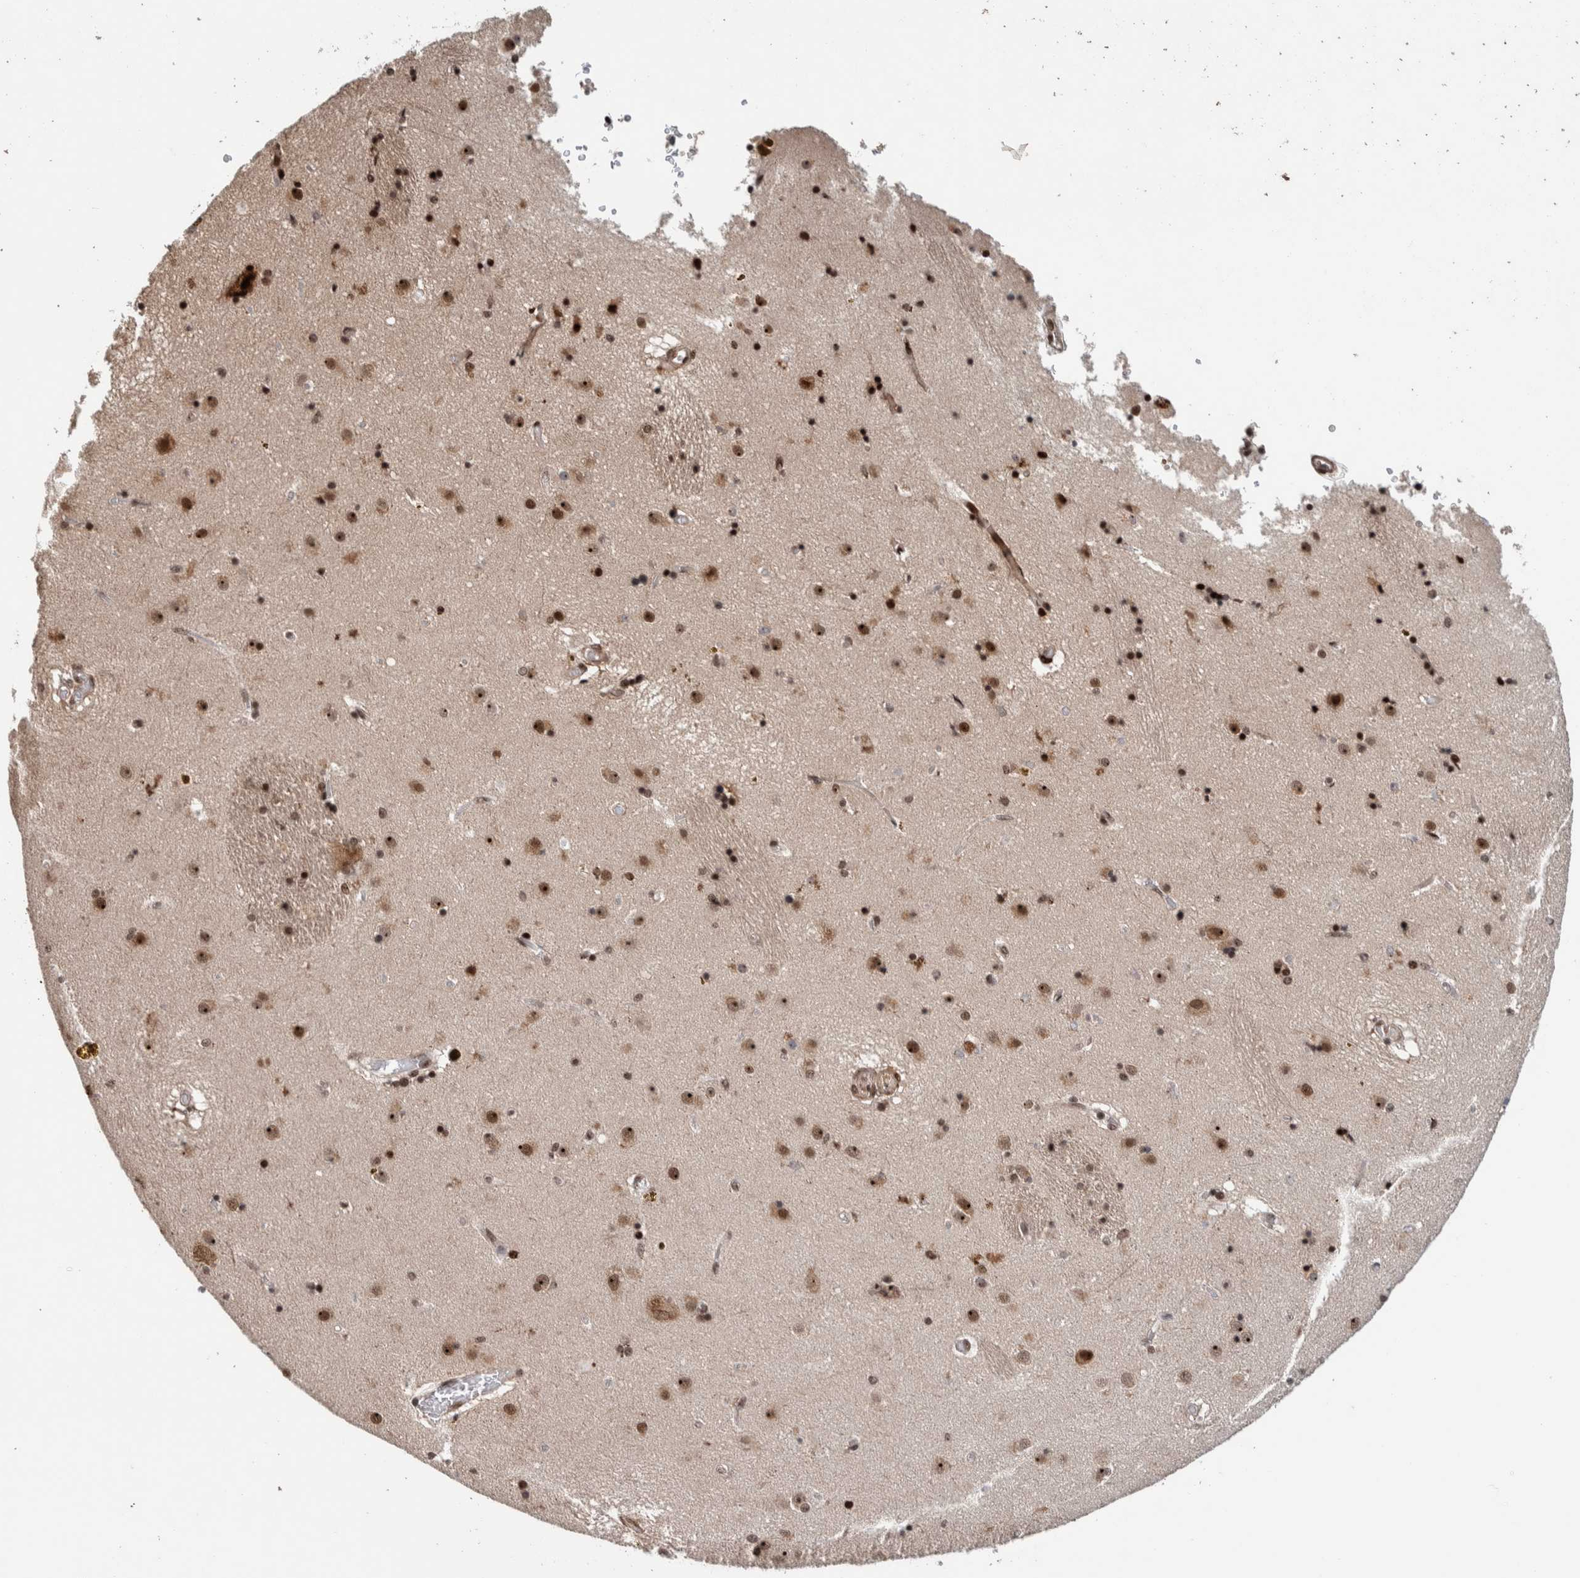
{"staining": {"intensity": "moderate", "quantity": ">75%", "location": "nuclear"}, "tissue": "caudate", "cell_type": "Glial cells", "image_type": "normal", "snomed": [{"axis": "morphology", "description": "Normal tissue, NOS"}, {"axis": "topography", "description": "Lateral ventricle wall"}], "caption": "Human caudate stained for a protein (brown) displays moderate nuclear positive expression in approximately >75% of glial cells.", "gene": "CHD4", "patient": {"sex": "male", "age": 70}}